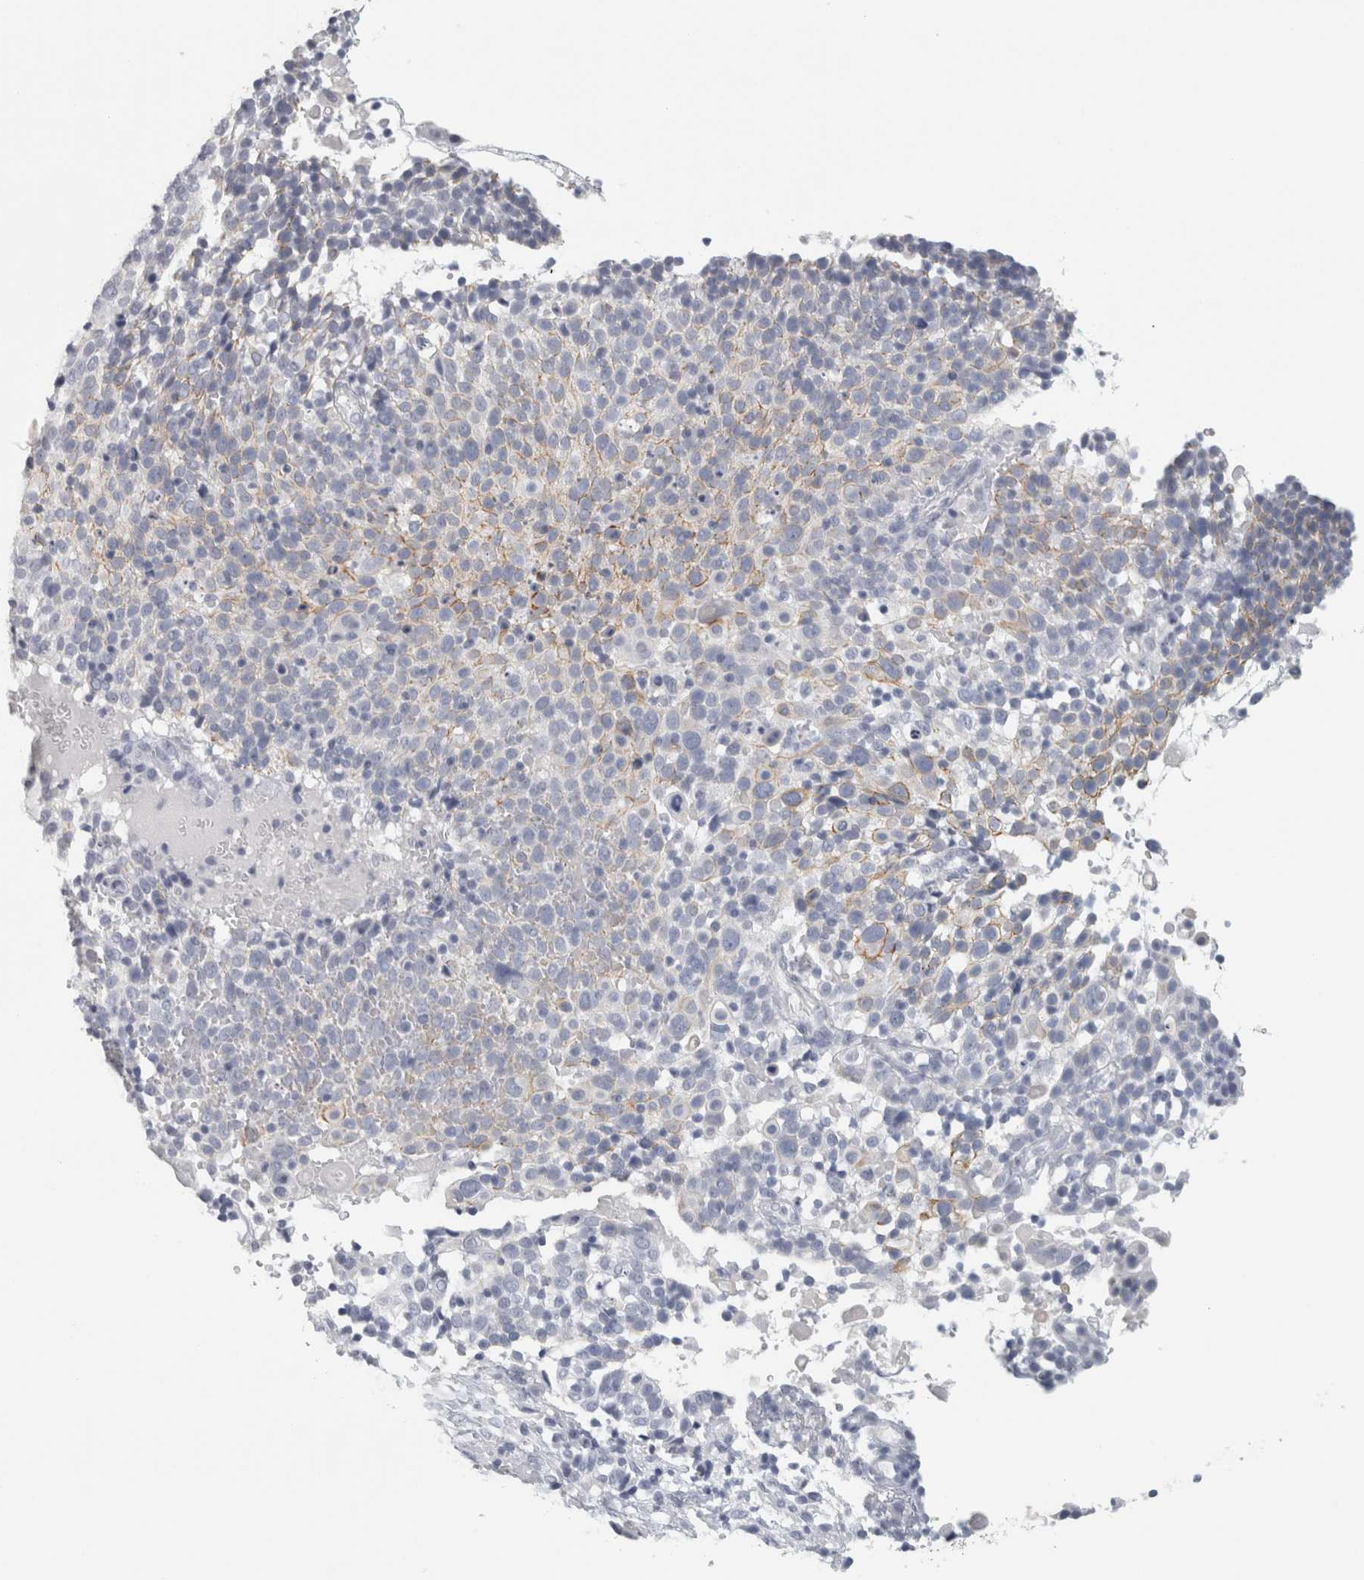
{"staining": {"intensity": "moderate", "quantity": "<25%", "location": "cytoplasmic/membranous"}, "tissue": "cervical cancer", "cell_type": "Tumor cells", "image_type": "cancer", "snomed": [{"axis": "morphology", "description": "Squamous cell carcinoma, NOS"}, {"axis": "topography", "description": "Cervix"}], "caption": "Immunohistochemical staining of cervical squamous cell carcinoma reveals moderate cytoplasmic/membranous protein staining in about <25% of tumor cells.", "gene": "SLC28A3", "patient": {"sex": "female", "age": 74}}